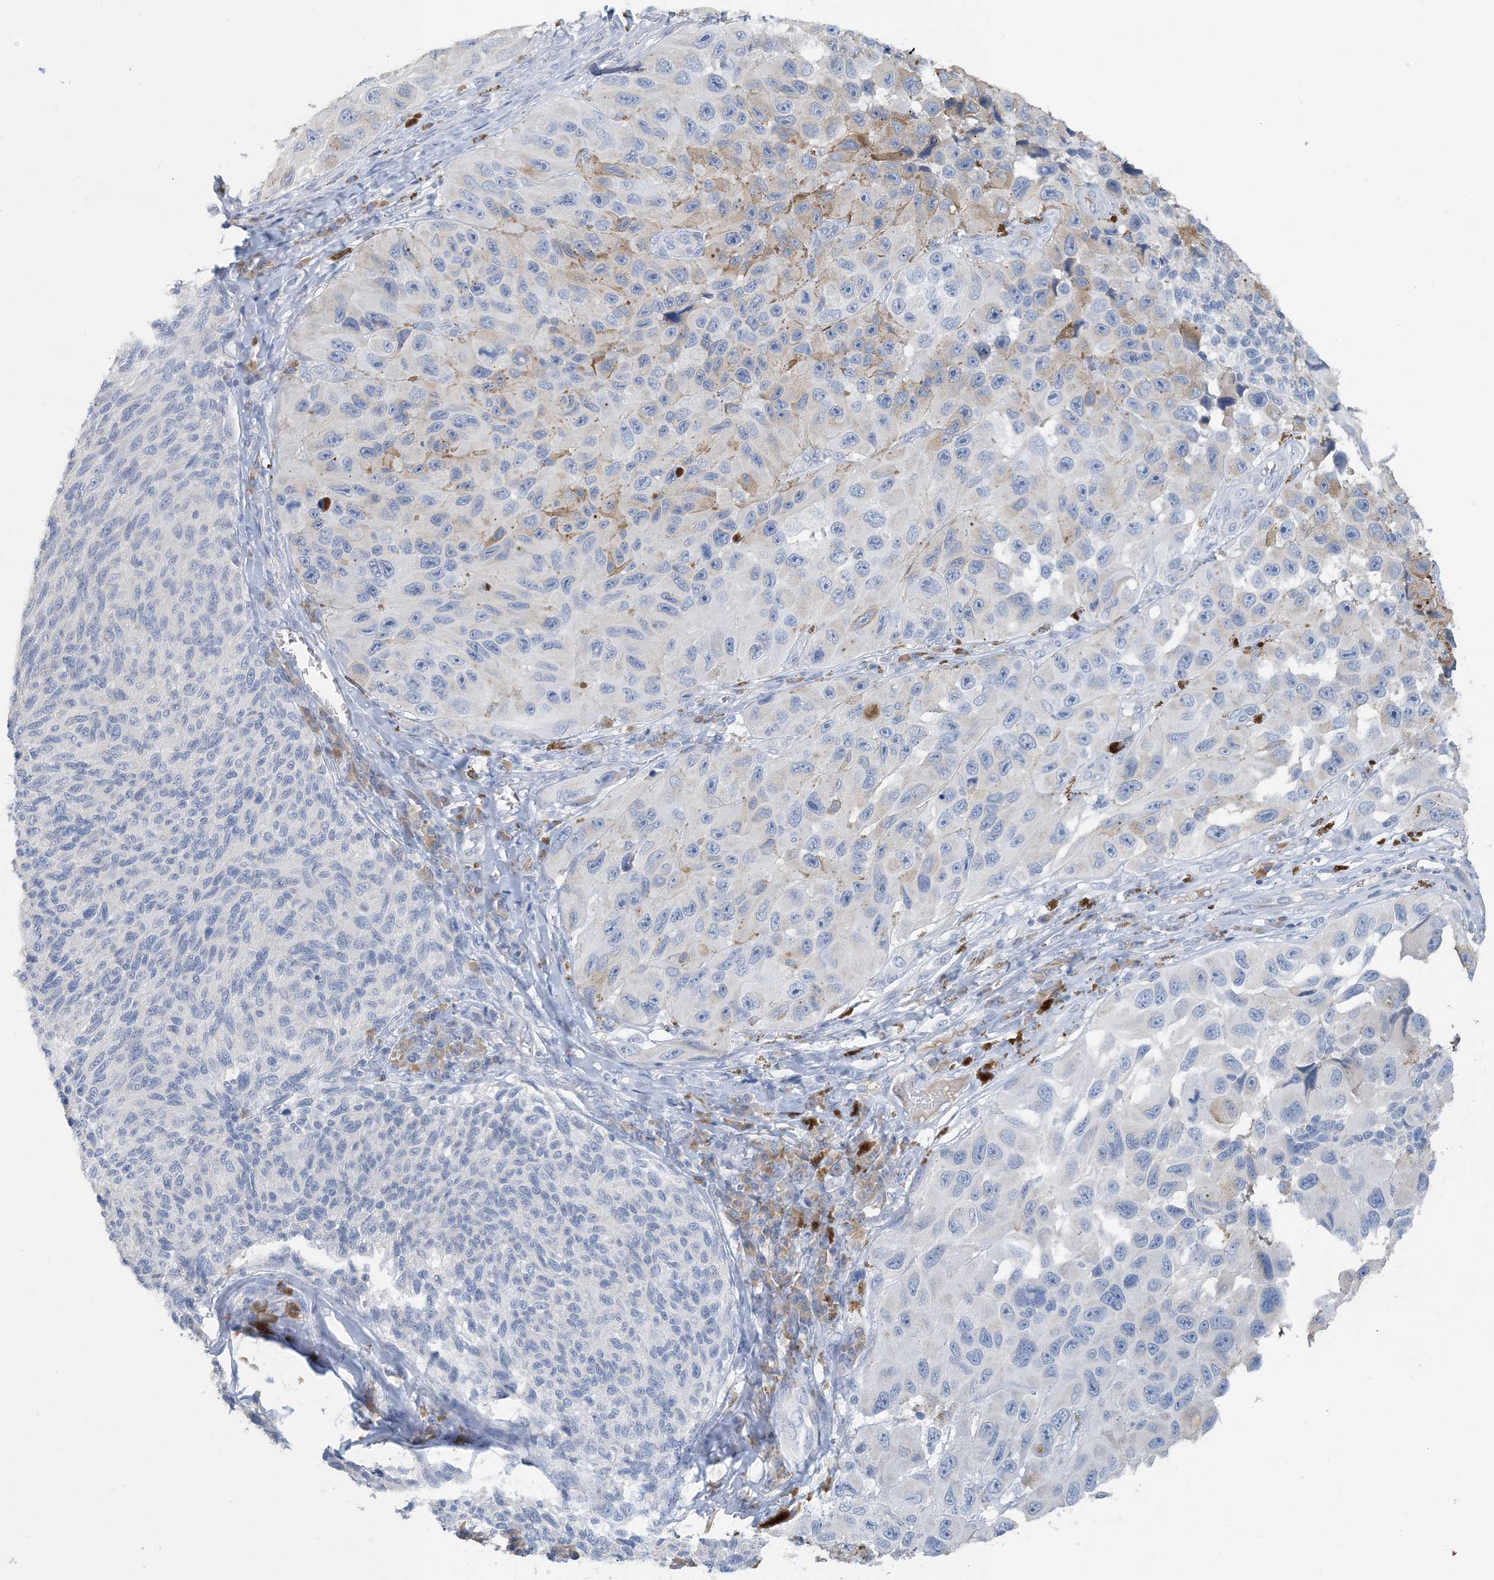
{"staining": {"intensity": "negative", "quantity": "none", "location": "none"}, "tissue": "melanoma", "cell_type": "Tumor cells", "image_type": "cancer", "snomed": [{"axis": "morphology", "description": "Malignant melanoma, NOS"}, {"axis": "topography", "description": "Skin"}], "caption": "An image of malignant melanoma stained for a protein demonstrates no brown staining in tumor cells. The staining is performed using DAB (3,3'-diaminobenzidine) brown chromogen with nuclei counter-stained in using hematoxylin.", "gene": "CTRL", "patient": {"sex": "female", "age": 73}}